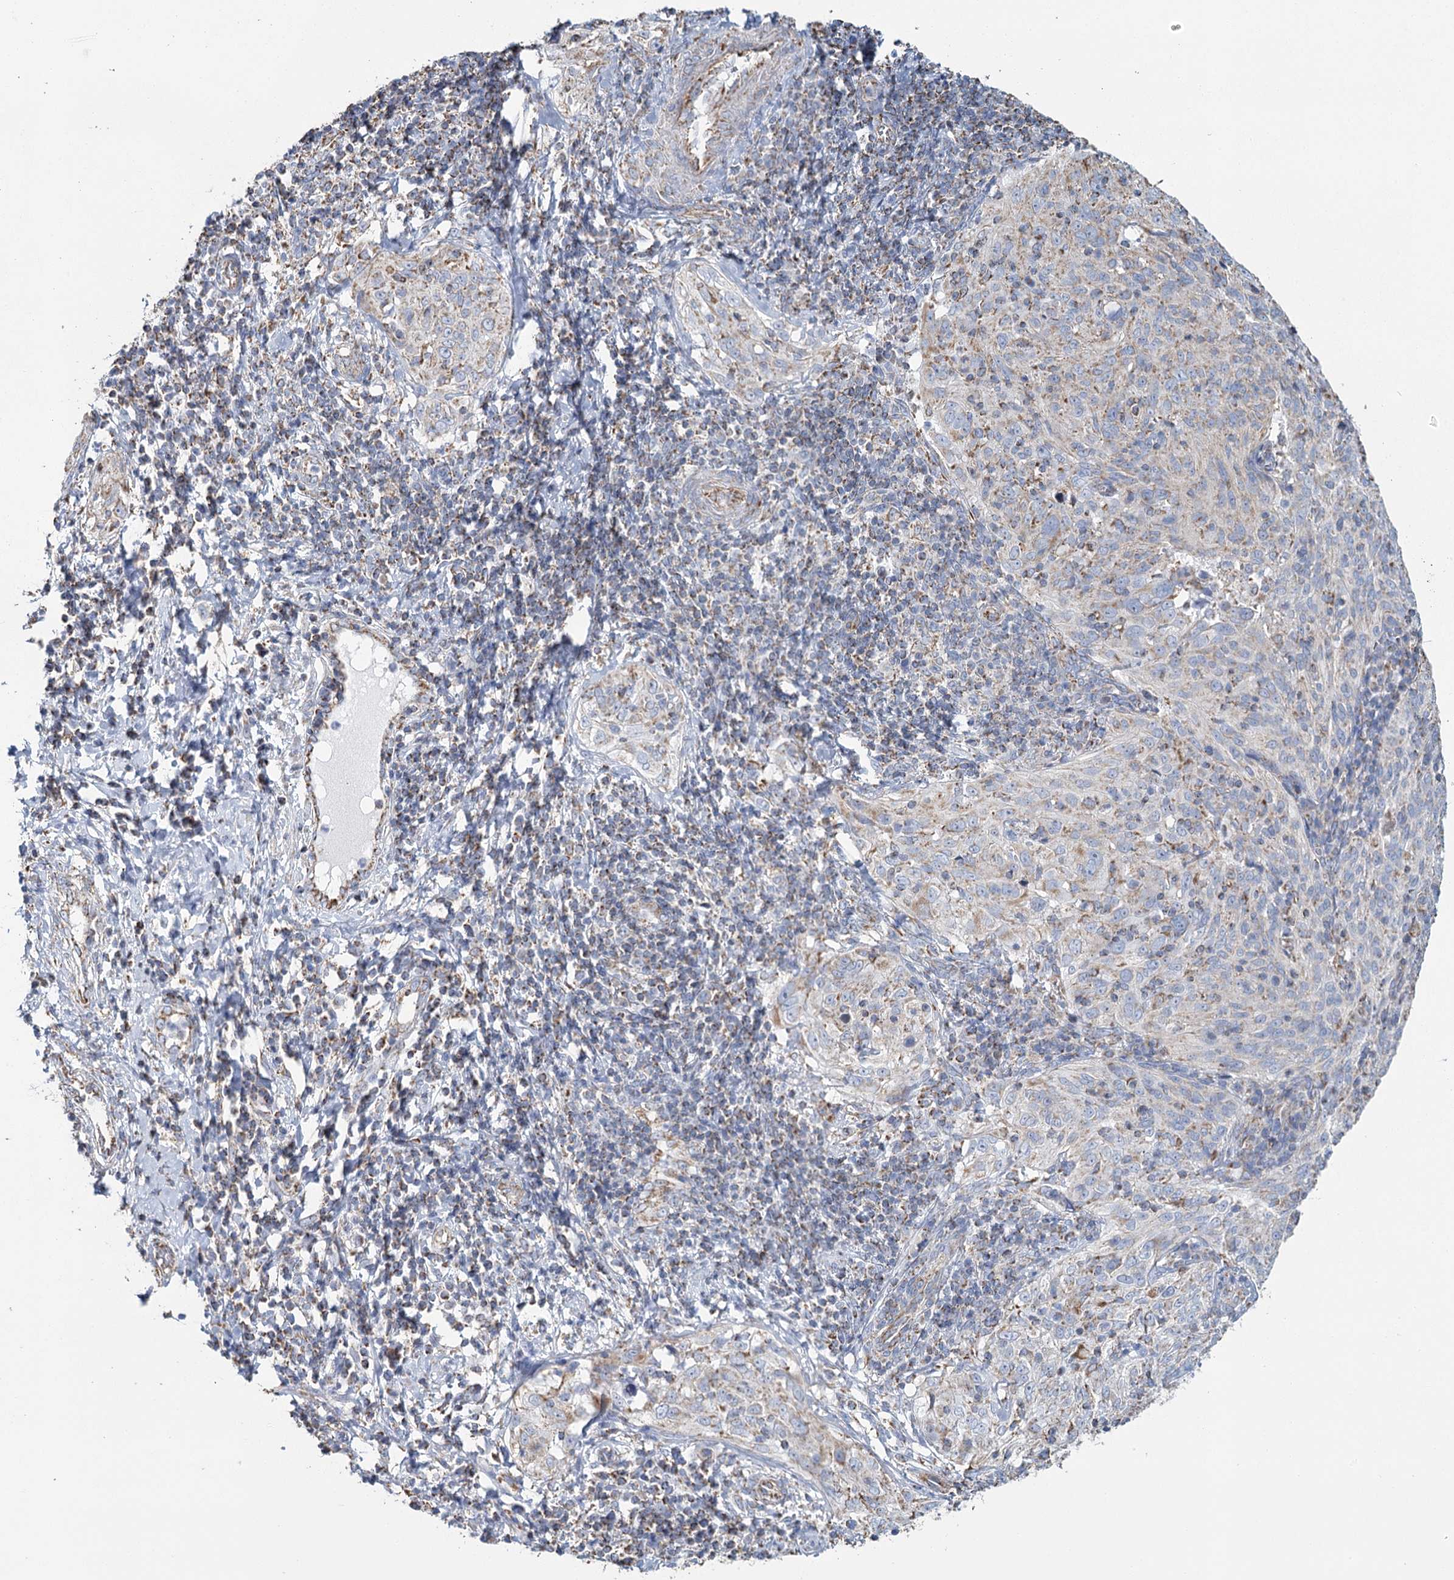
{"staining": {"intensity": "weak", "quantity": "<25%", "location": "cytoplasmic/membranous"}, "tissue": "cervical cancer", "cell_type": "Tumor cells", "image_type": "cancer", "snomed": [{"axis": "morphology", "description": "Squamous cell carcinoma, NOS"}, {"axis": "topography", "description": "Cervix"}], "caption": "An immunohistochemistry (IHC) micrograph of cervical cancer is shown. There is no staining in tumor cells of cervical cancer.", "gene": "MRPL44", "patient": {"sex": "female", "age": 31}}